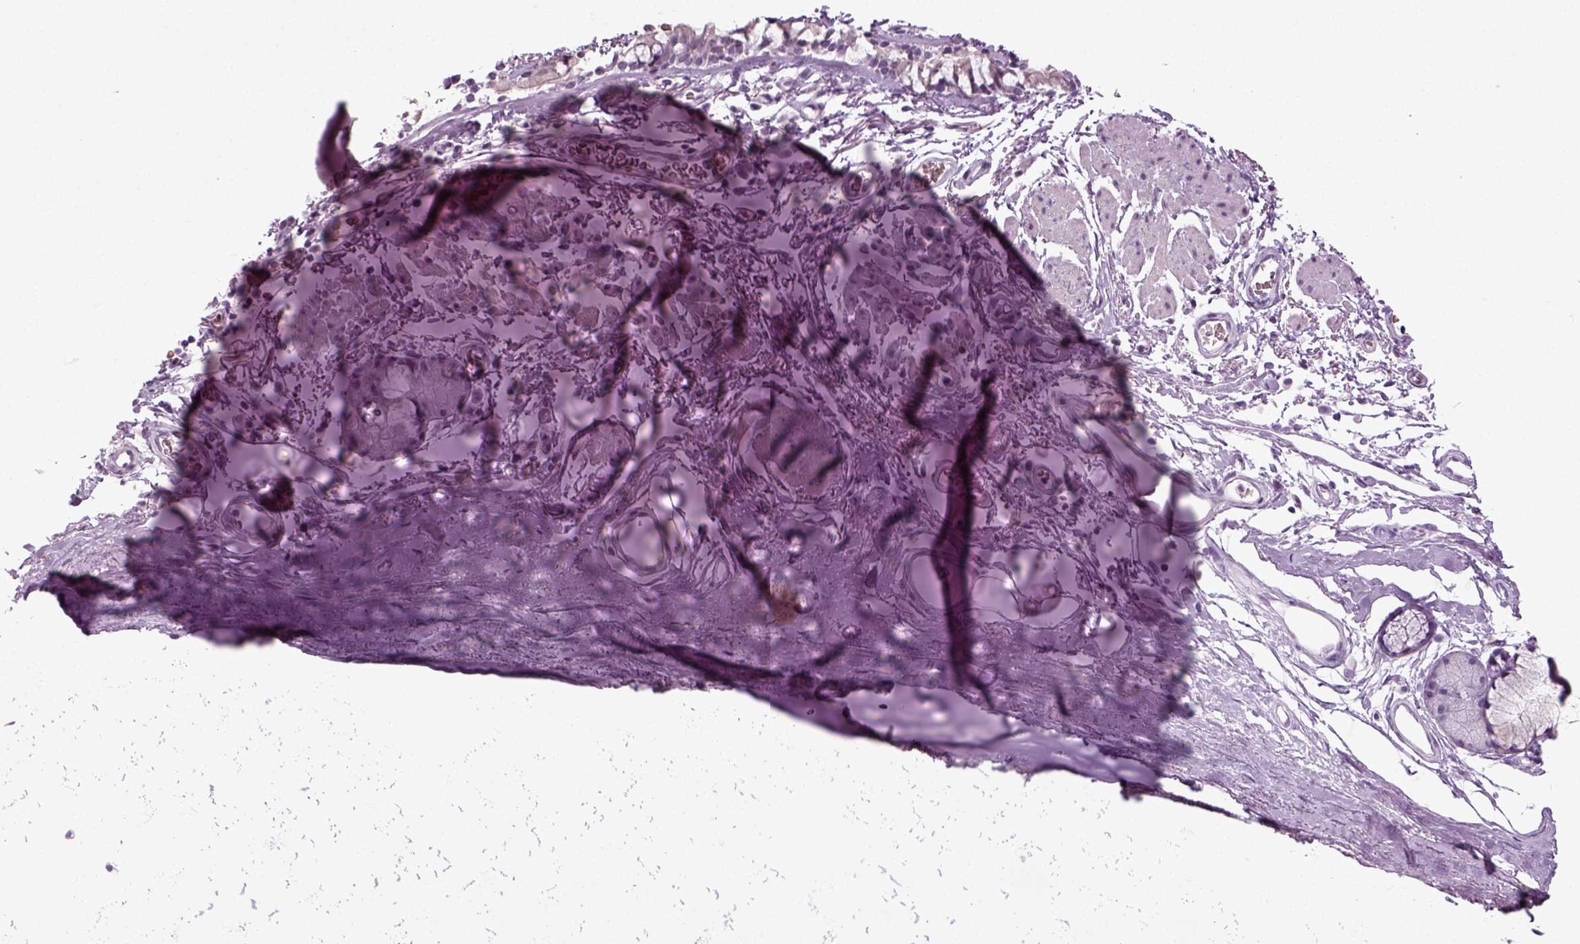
{"staining": {"intensity": "negative", "quantity": "none", "location": "none"}, "tissue": "soft tissue", "cell_type": "Chondrocytes", "image_type": "normal", "snomed": [{"axis": "morphology", "description": "Normal tissue, NOS"}, {"axis": "topography", "description": "Cartilage tissue"}, {"axis": "topography", "description": "Bronchus"}], "caption": "DAB (3,3'-diaminobenzidine) immunohistochemical staining of normal human soft tissue displays no significant positivity in chondrocytes.", "gene": "ZC2HC1C", "patient": {"sex": "female", "age": 79}}